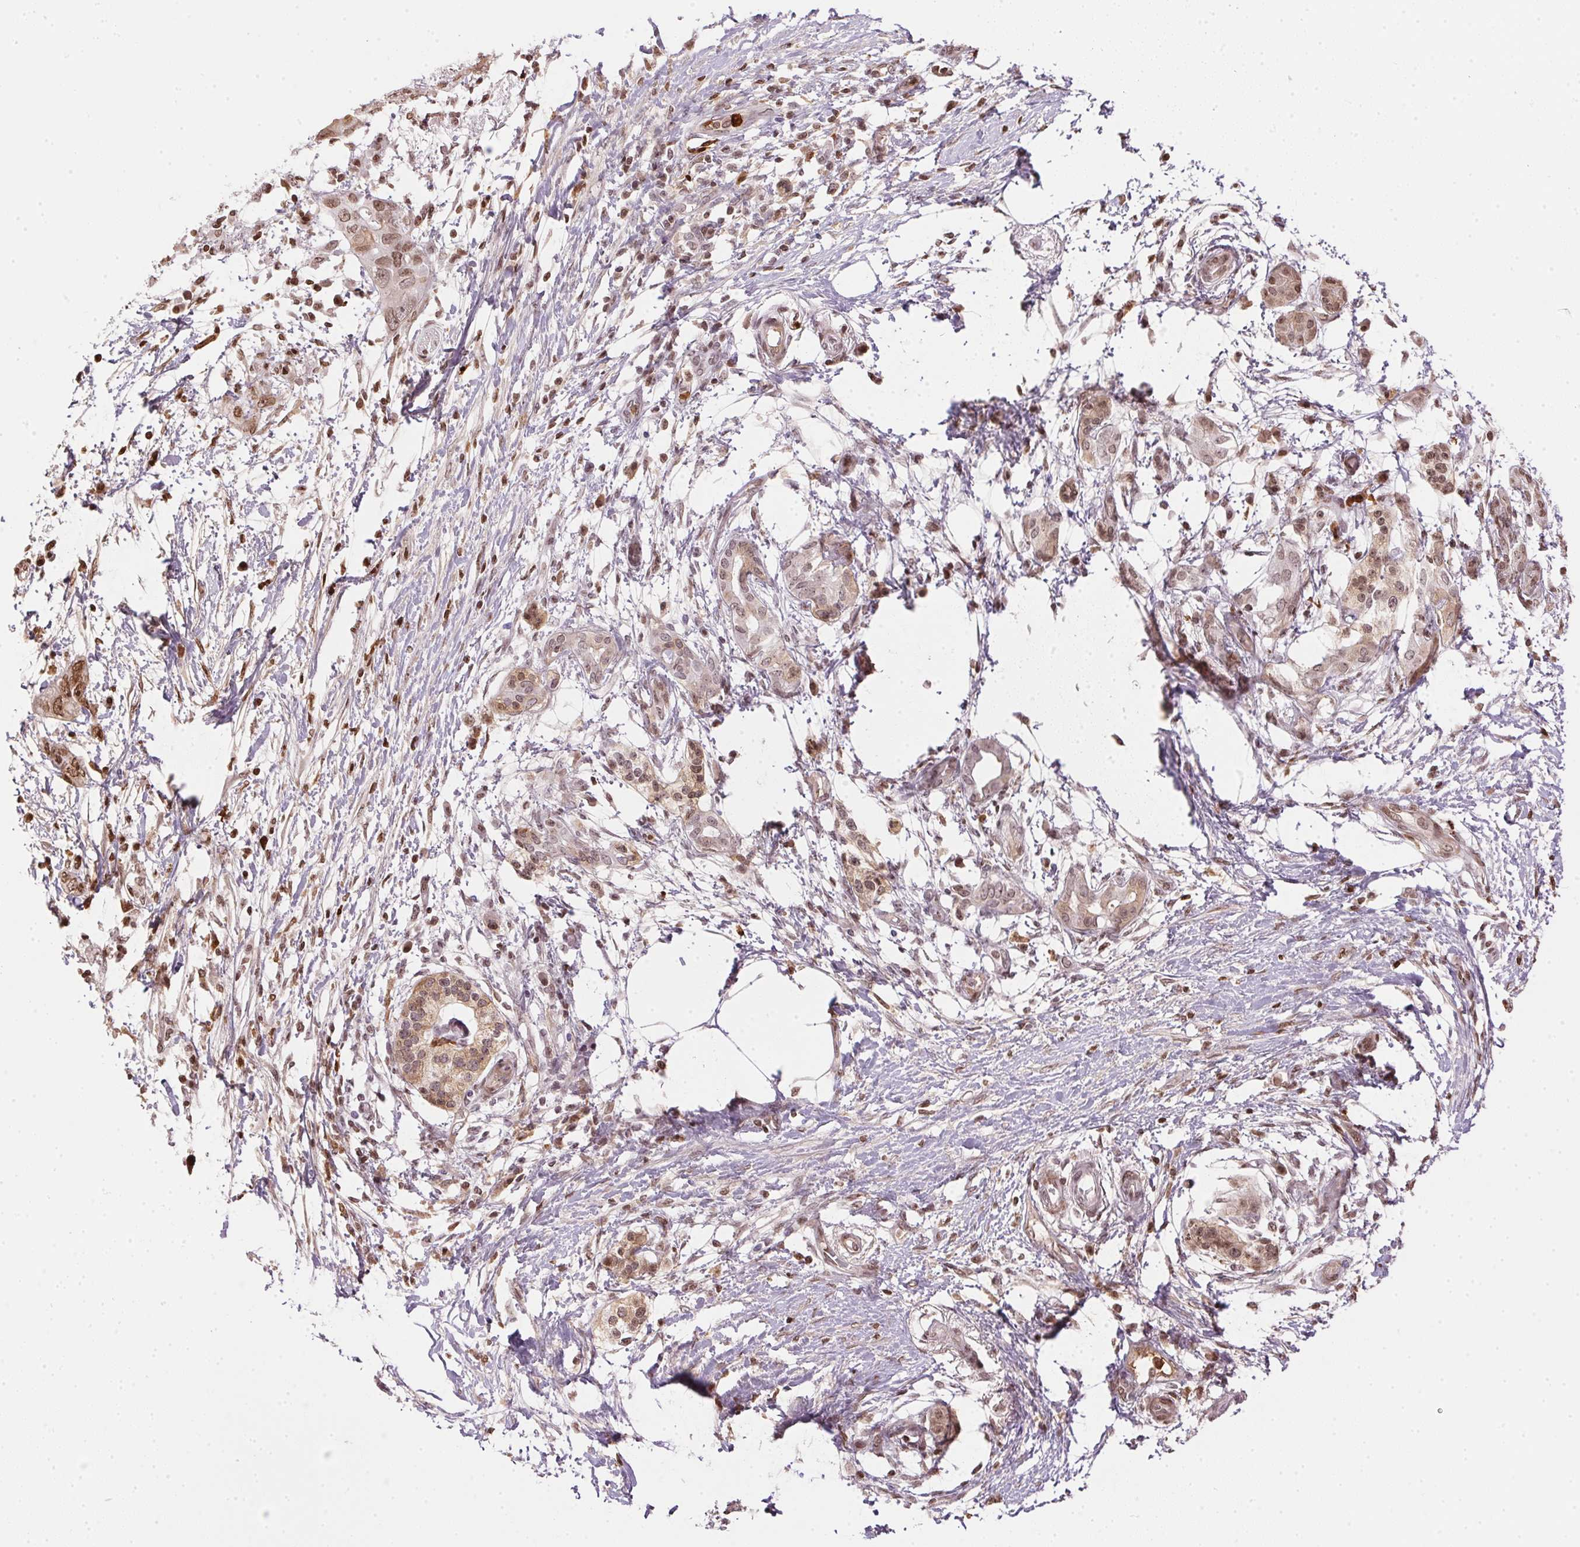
{"staining": {"intensity": "weak", "quantity": ">75%", "location": "cytoplasmic/membranous,nuclear"}, "tissue": "pancreatic cancer", "cell_type": "Tumor cells", "image_type": "cancer", "snomed": [{"axis": "morphology", "description": "Adenocarcinoma, NOS"}, {"axis": "topography", "description": "Pancreas"}], "caption": "Protein staining of pancreatic cancer (adenocarcinoma) tissue displays weak cytoplasmic/membranous and nuclear positivity in about >75% of tumor cells. The staining was performed using DAB, with brown indicating positive protein expression. Nuclei are stained blue with hematoxylin.", "gene": "ORM1", "patient": {"sex": "female", "age": 72}}